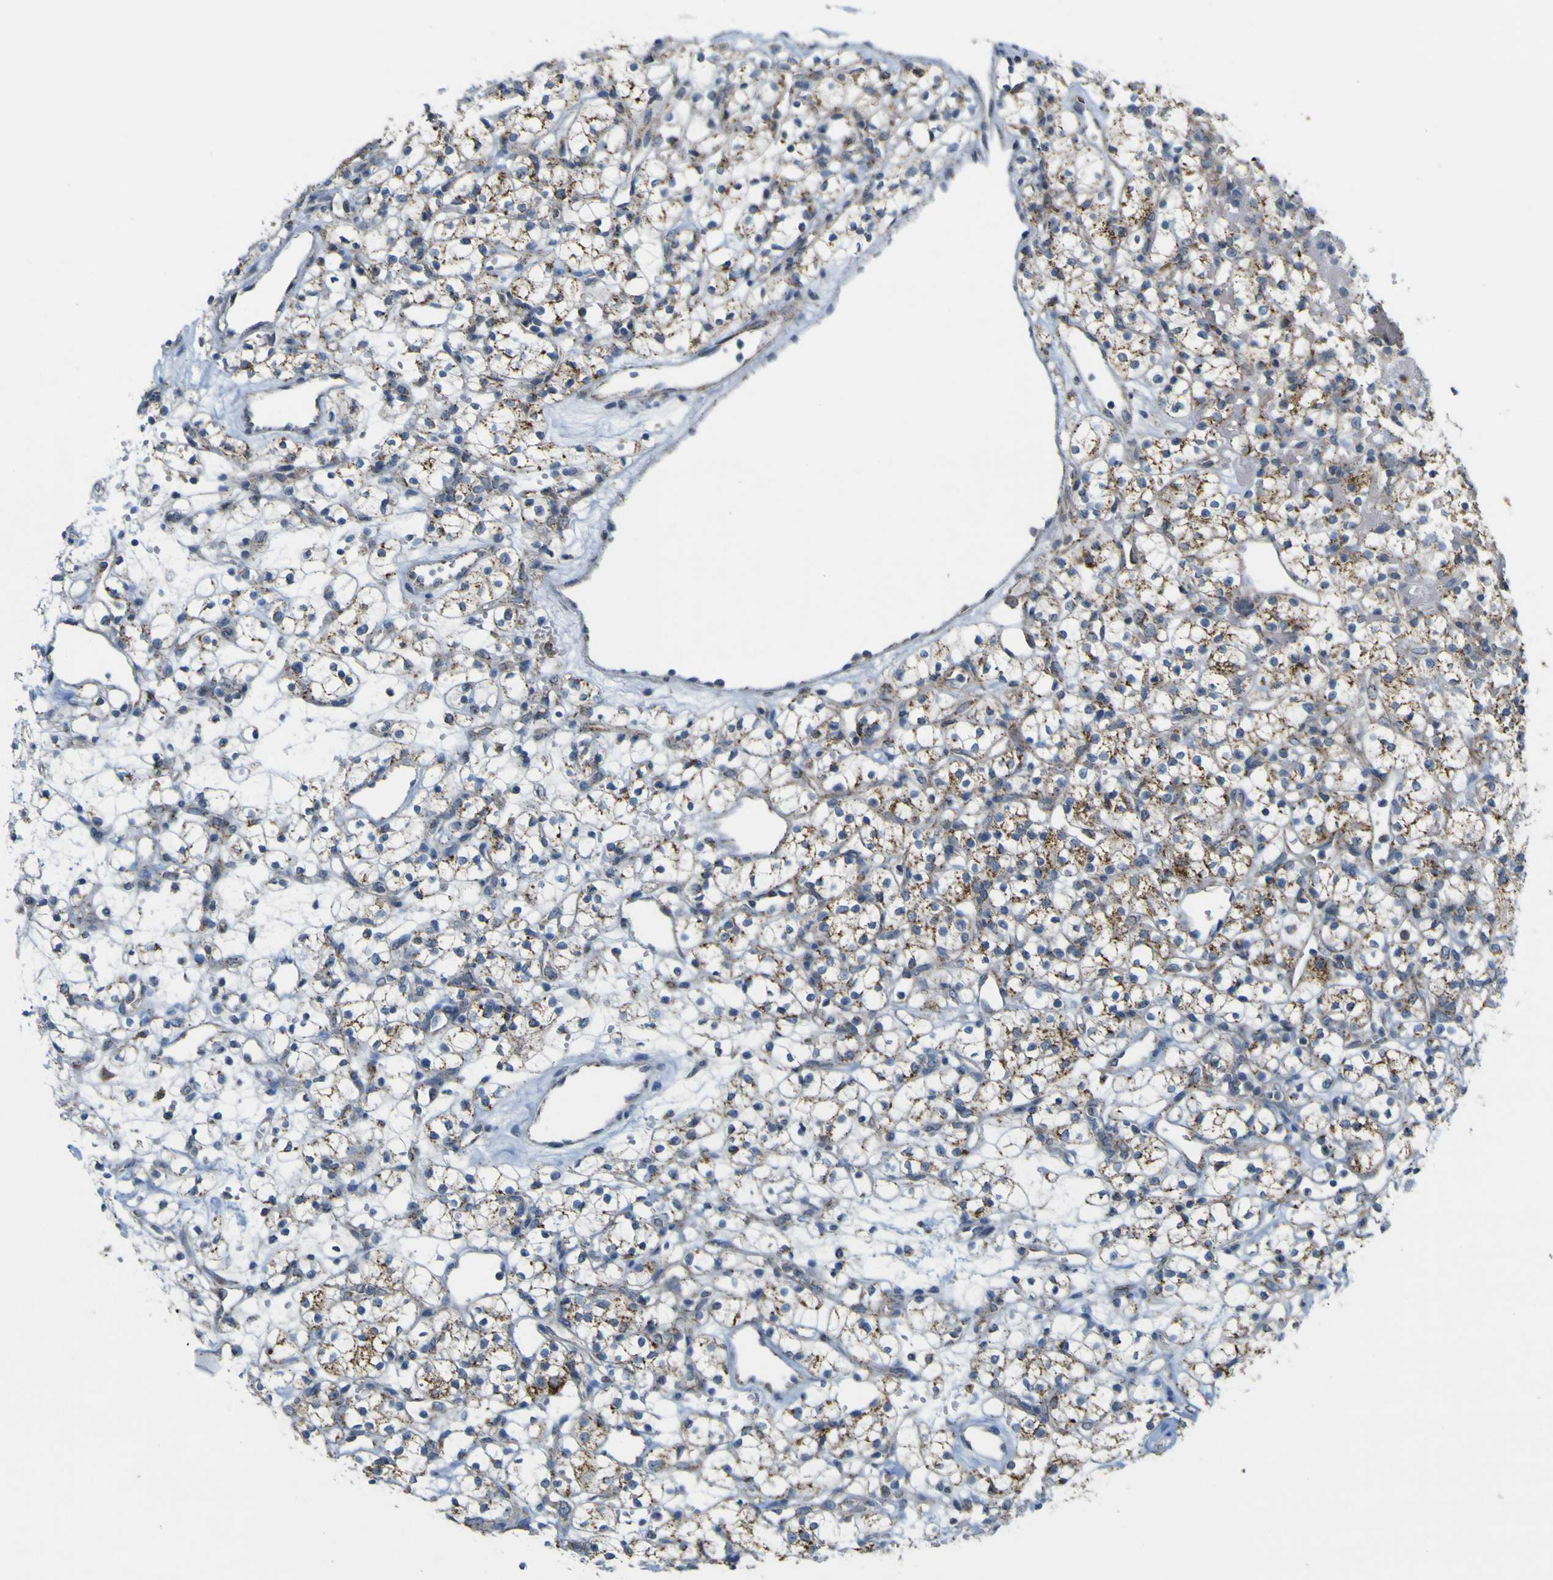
{"staining": {"intensity": "weak", "quantity": "25%-75%", "location": "cytoplasmic/membranous"}, "tissue": "renal cancer", "cell_type": "Tumor cells", "image_type": "cancer", "snomed": [{"axis": "morphology", "description": "Adenocarcinoma, NOS"}, {"axis": "topography", "description": "Kidney"}], "caption": "This micrograph shows renal cancer (adenocarcinoma) stained with IHC to label a protein in brown. The cytoplasmic/membranous of tumor cells show weak positivity for the protein. Nuclei are counter-stained blue.", "gene": "ACBD5", "patient": {"sex": "female", "age": 60}}